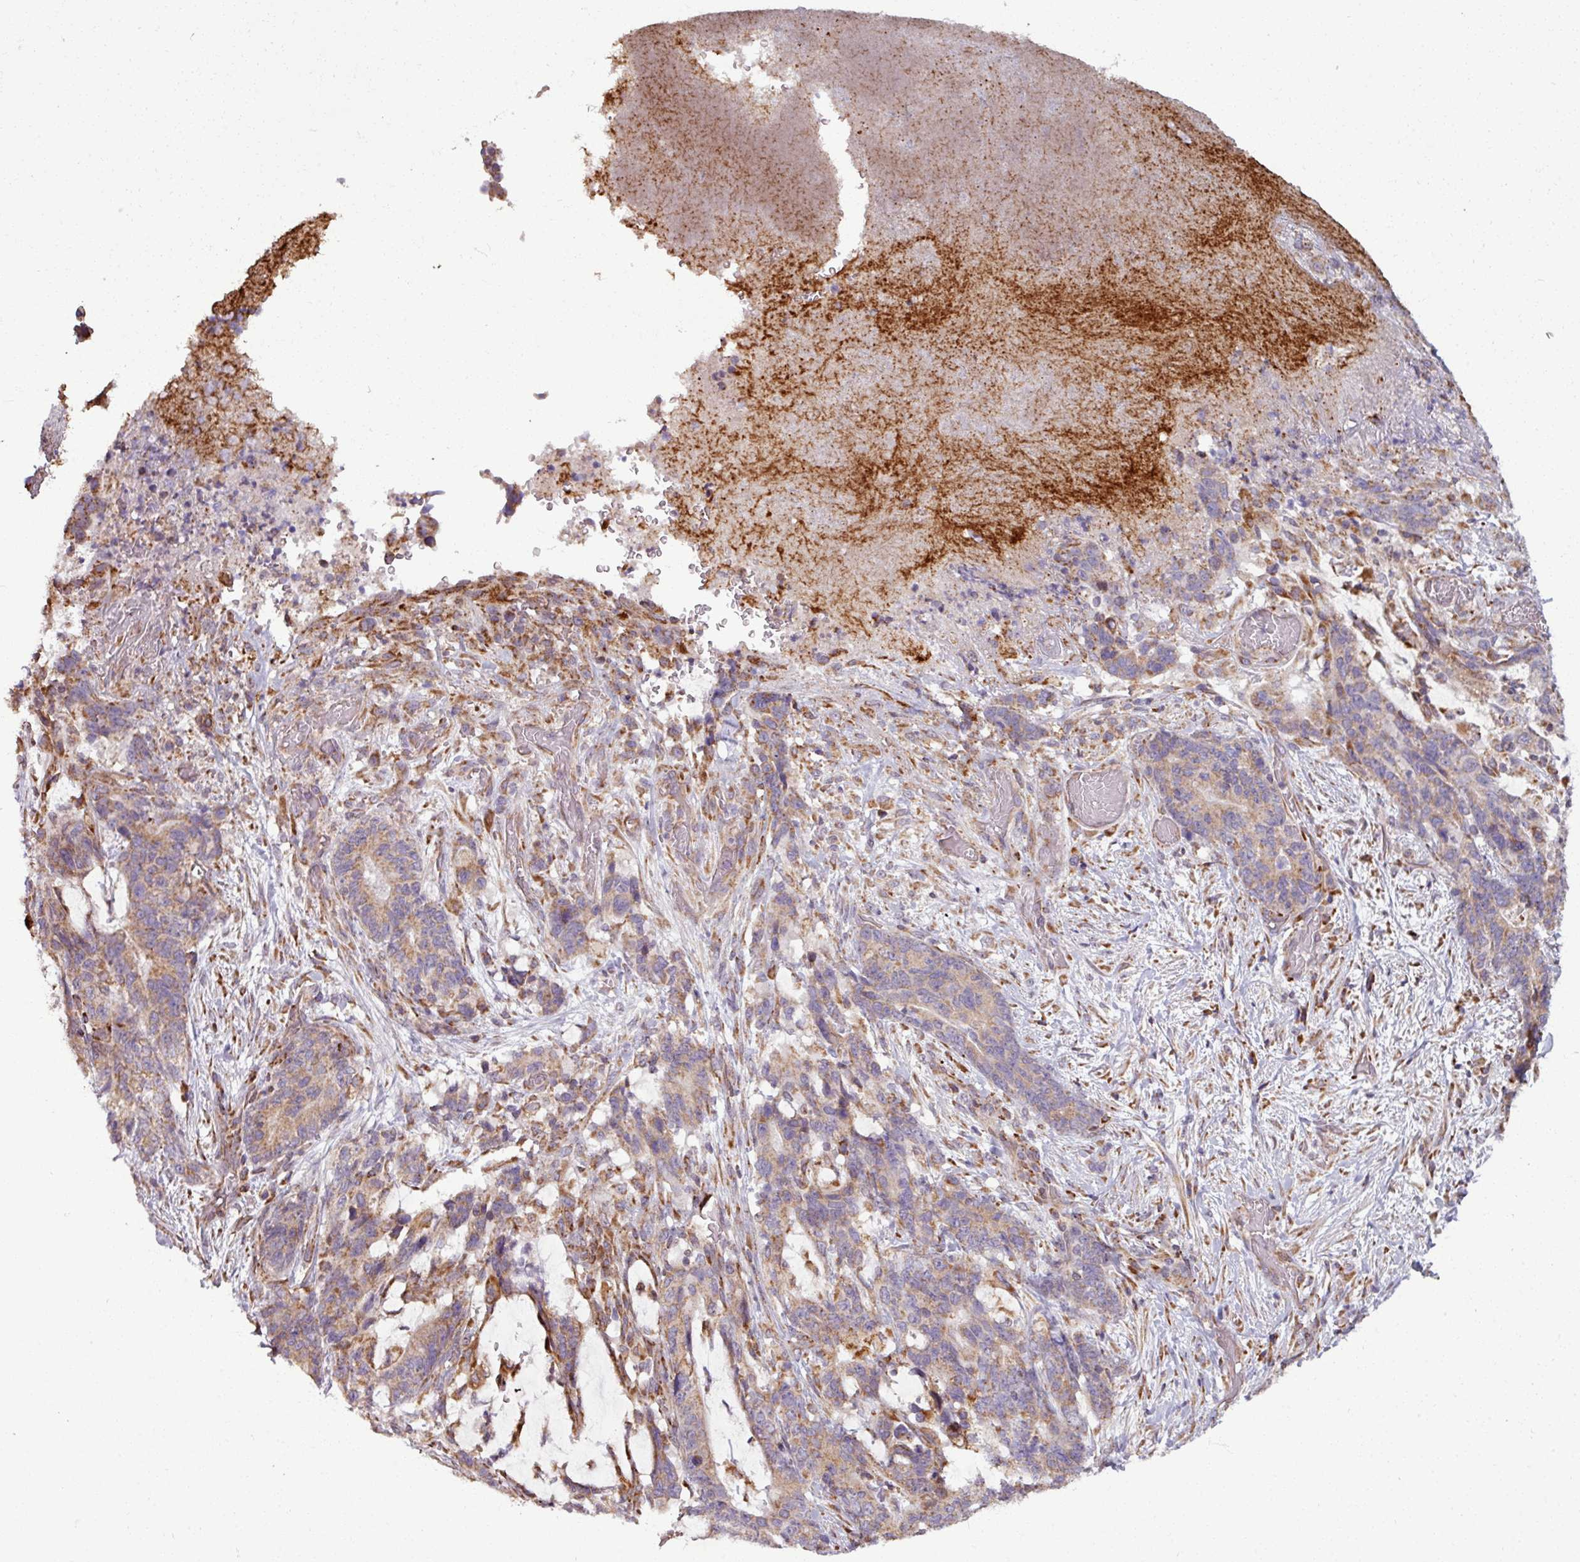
{"staining": {"intensity": "moderate", "quantity": "25%-75%", "location": "cytoplasmic/membranous"}, "tissue": "stomach cancer", "cell_type": "Tumor cells", "image_type": "cancer", "snomed": [{"axis": "morphology", "description": "Normal tissue, NOS"}, {"axis": "morphology", "description": "Adenocarcinoma, NOS"}, {"axis": "topography", "description": "Stomach"}], "caption": "A photomicrograph showing moderate cytoplasmic/membranous staining in approximately 25%-75% of tumor cells in stomach cancer, as visualized by brown immunohistochemical staining.", "gene": "MAGT1", "patient": {"sex": "female", "age": 64}}